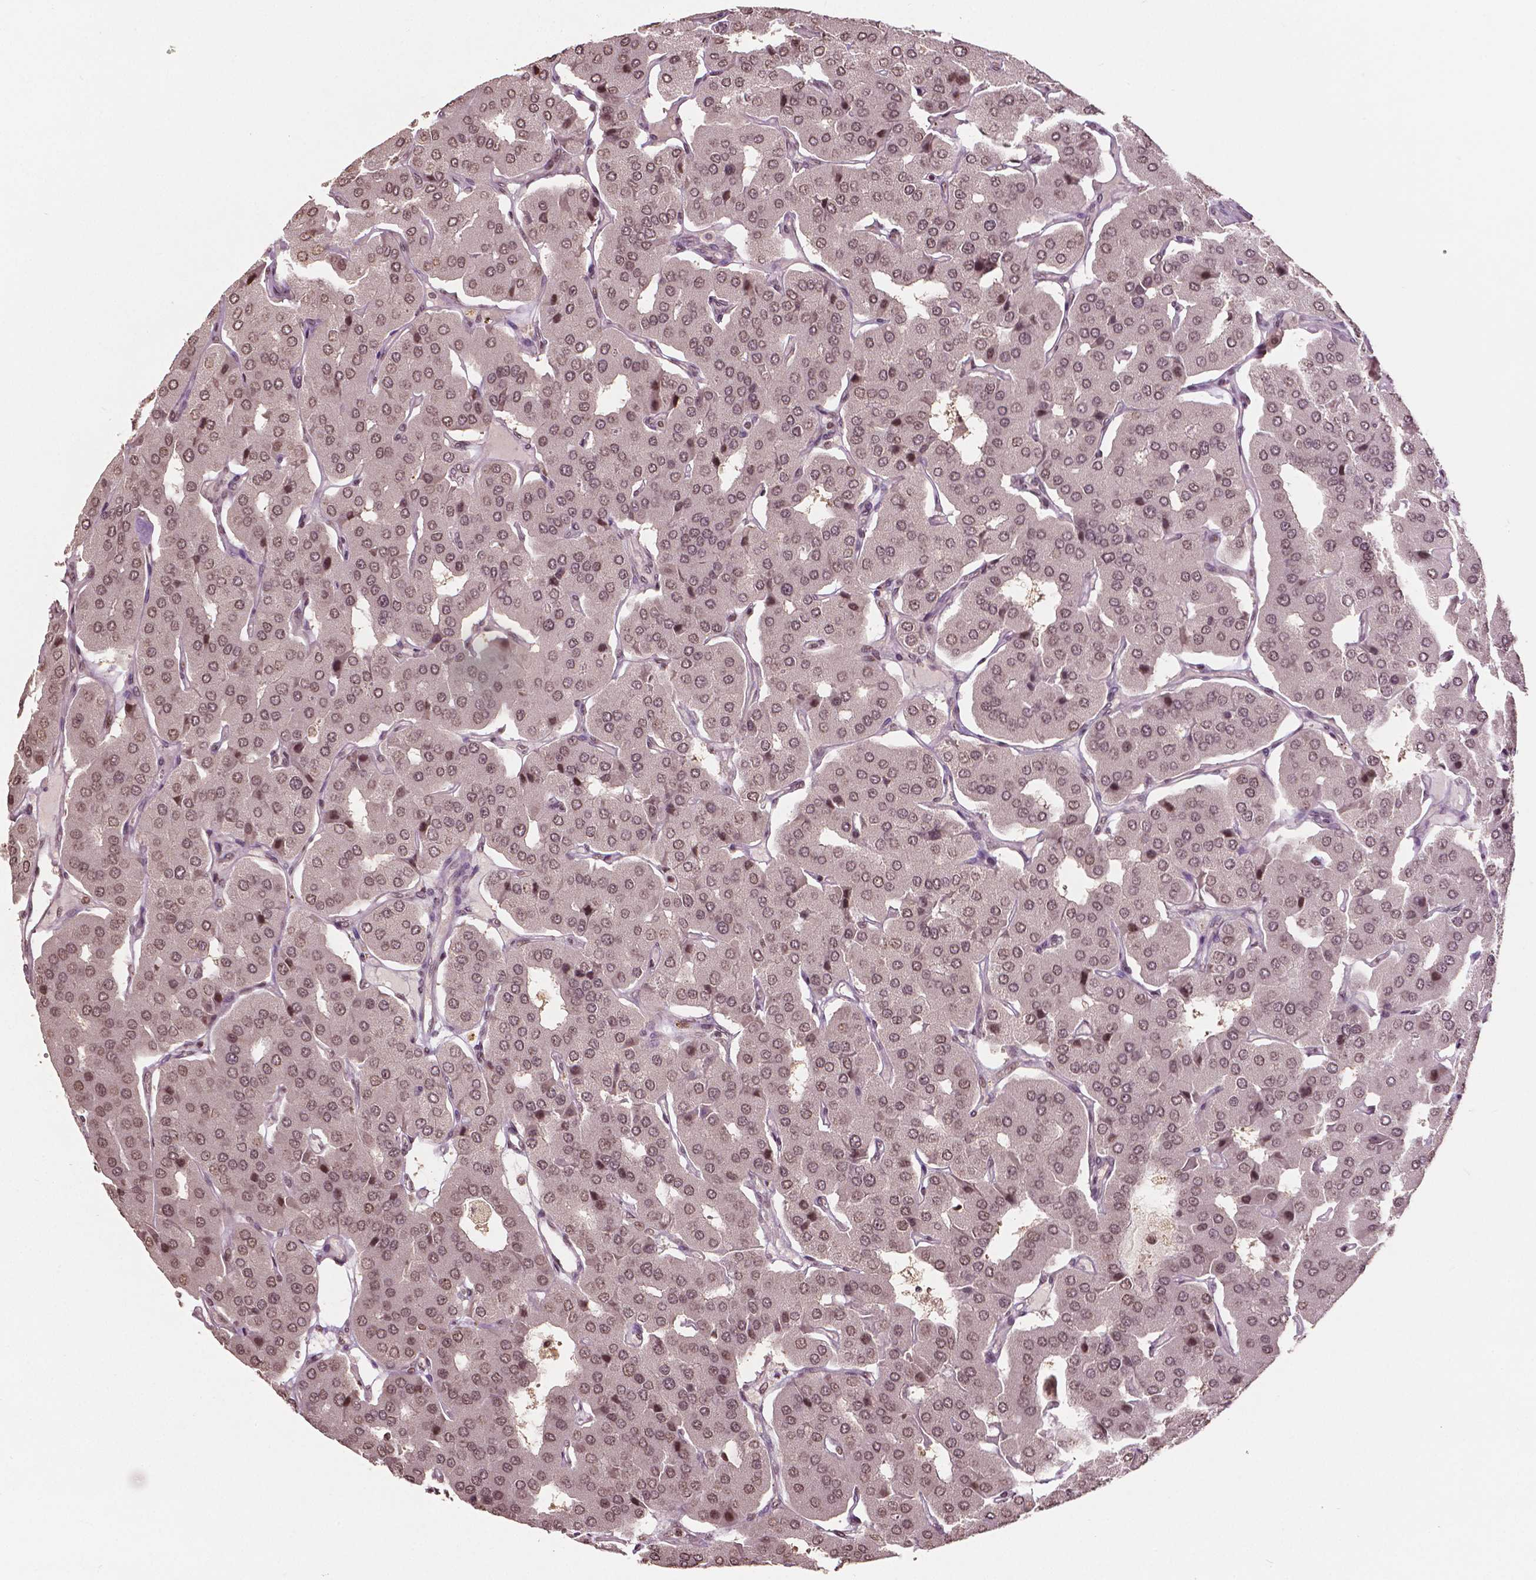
{"staining": {"intensity": "moderate", "quantity": ">75%", "location": "nuclear"}, "tissue": "parathyroid gland", "cell_type": "Glandular cells", "image_type": "normal", "snomed": [{"axis": "morphology", "description": "Normal tissue, NOS"}, {"axis": "morphology", "description": "Adenoma, NOS"}, {"axis": "topography", "description": "Parathyroid gland"}], "caption": "A high-resolution photomicrograph shows IHC staining of benign parathyroid gland, which exhibits moderate nuclear expression in about >75% of glandular cells. (brown staining indicates protein expression, while blue staining denotes nuclei).", "gene": "DEK", "patient": {"sex": "female", "age": 86}}